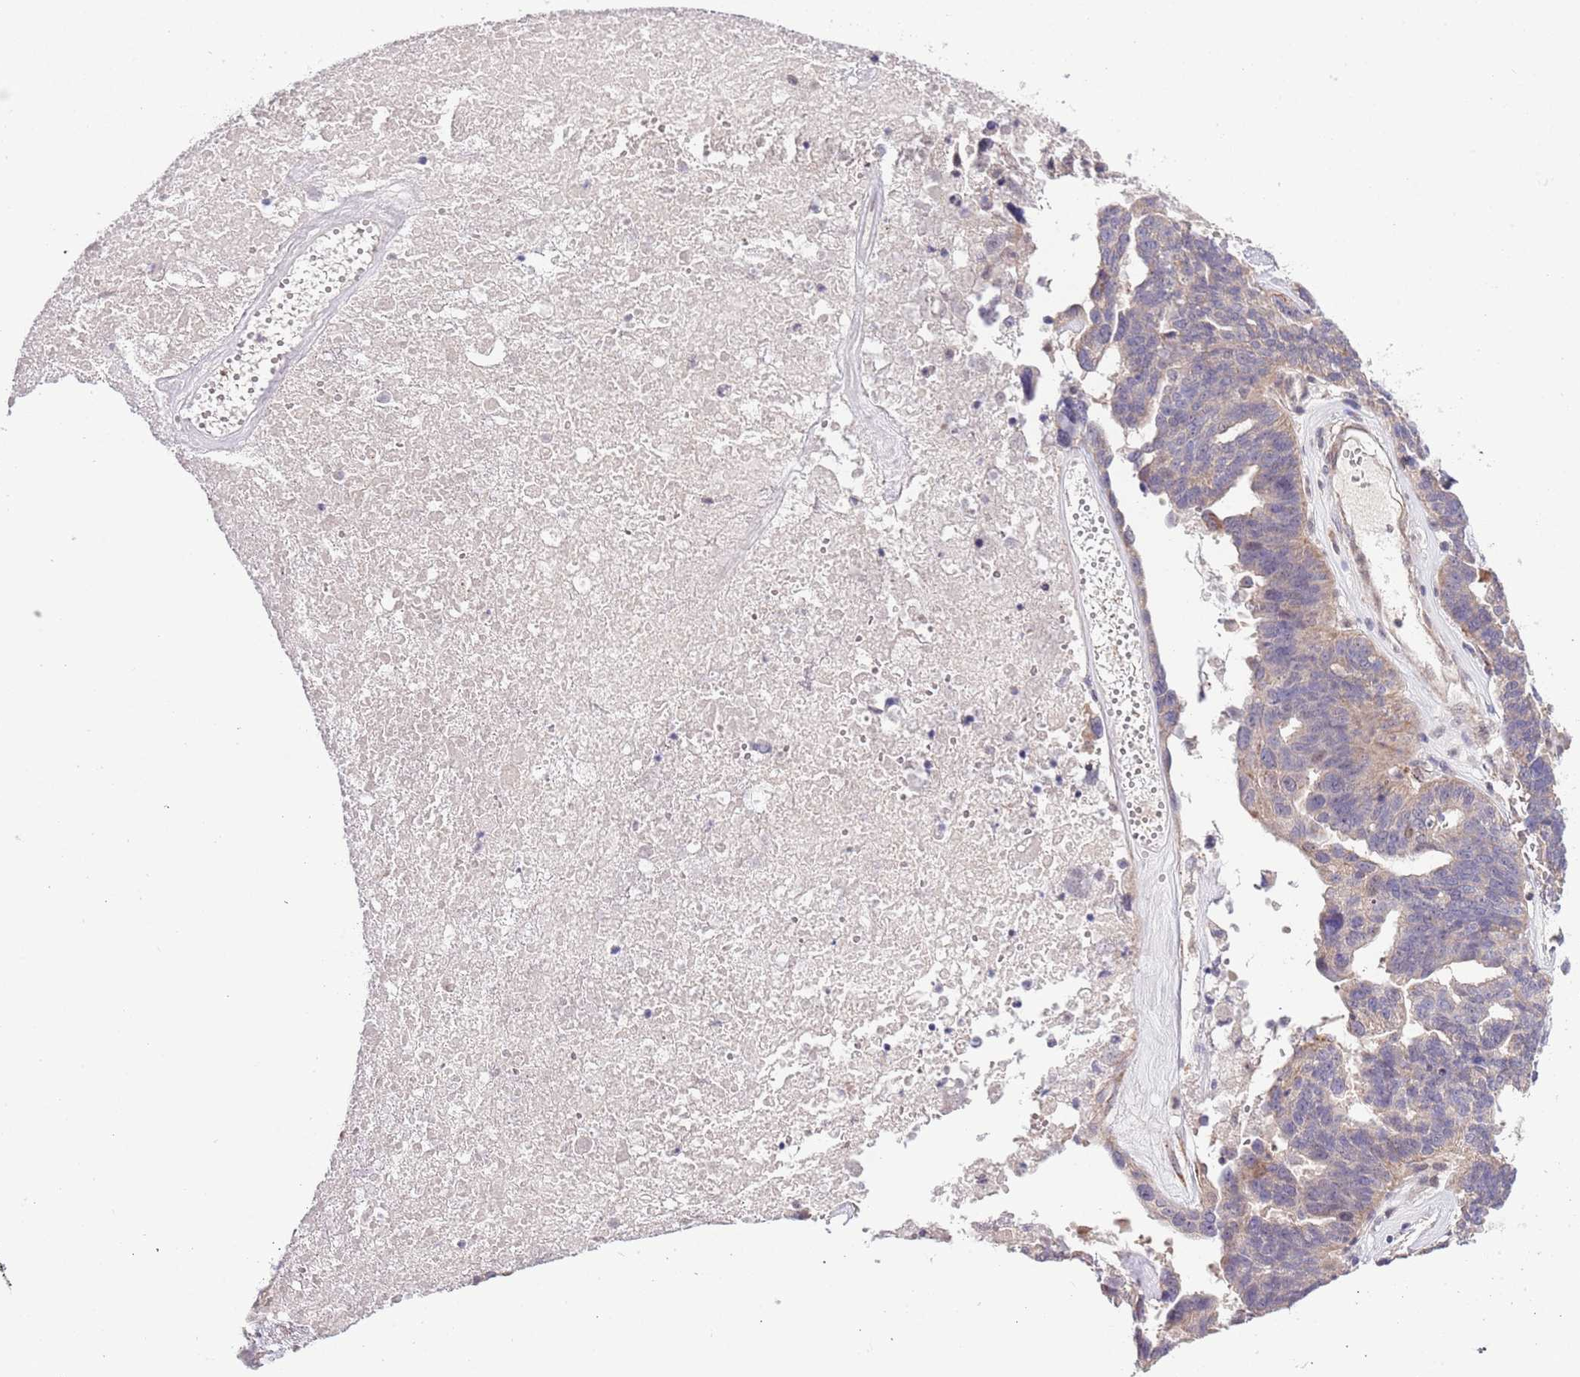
{"staining": {"intensity": "weak", "quantity": "<25%", "location": "cytoplasmic/membranous"}, "tissue": "ovarian cancer", "cell_type": "Tumor cells", "image_type": "cancer", "snomed": [{"axis": "morphology", "description": "Cystadenocarcinoma, serous, NOS"}, {"axis": "topography", "description": "Ovary"}], "caption": "IHC of human ovarian cancer demonstrates no expression in tumor cells.", "gene": "CHD1", "patient": {"sex": "female", "age": 59}}